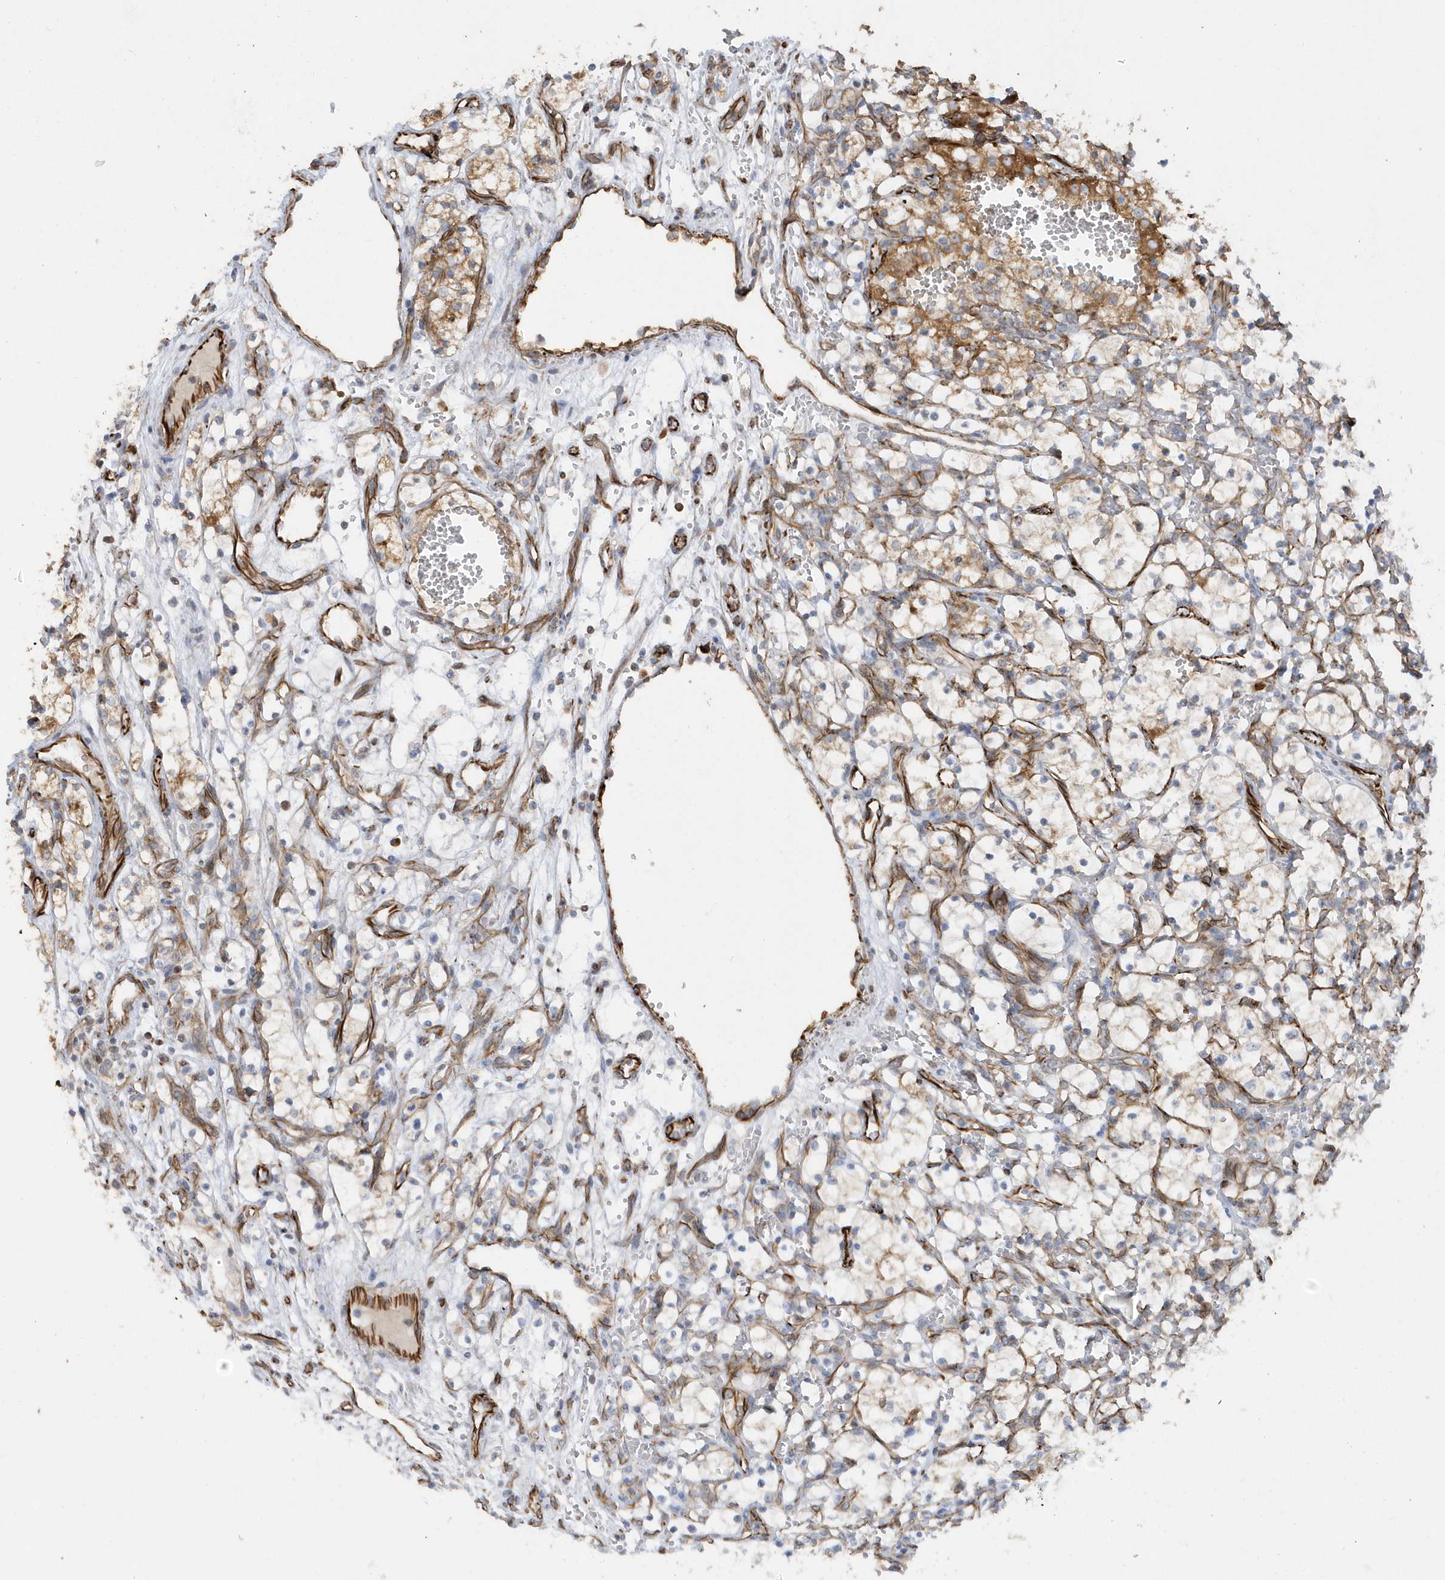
{"staining": {"intensity": "moderate", "quantity": ">75%", "location": "cytoplasmic/membranous"}, "tissue": "renal cancer", "cell_type": "Tumor cells", "image_type": "cancer", "snomed": [{"axis": "morphology", "description": "Adenocarcinoma, NOS"}, {"axis": "topography", "description": "Kidney"}], "caption": "Immunohistochemistry (IHC) histopathology image of human renal cancer (adenocarcinoma) stained for a protein (brown), which demonstrates medium levels of moderate cytoplasmic/membranous positivity in about >75% of tumor cells.", "gene": "RAB17", "patient": {"sex": "female", "age": 69}}